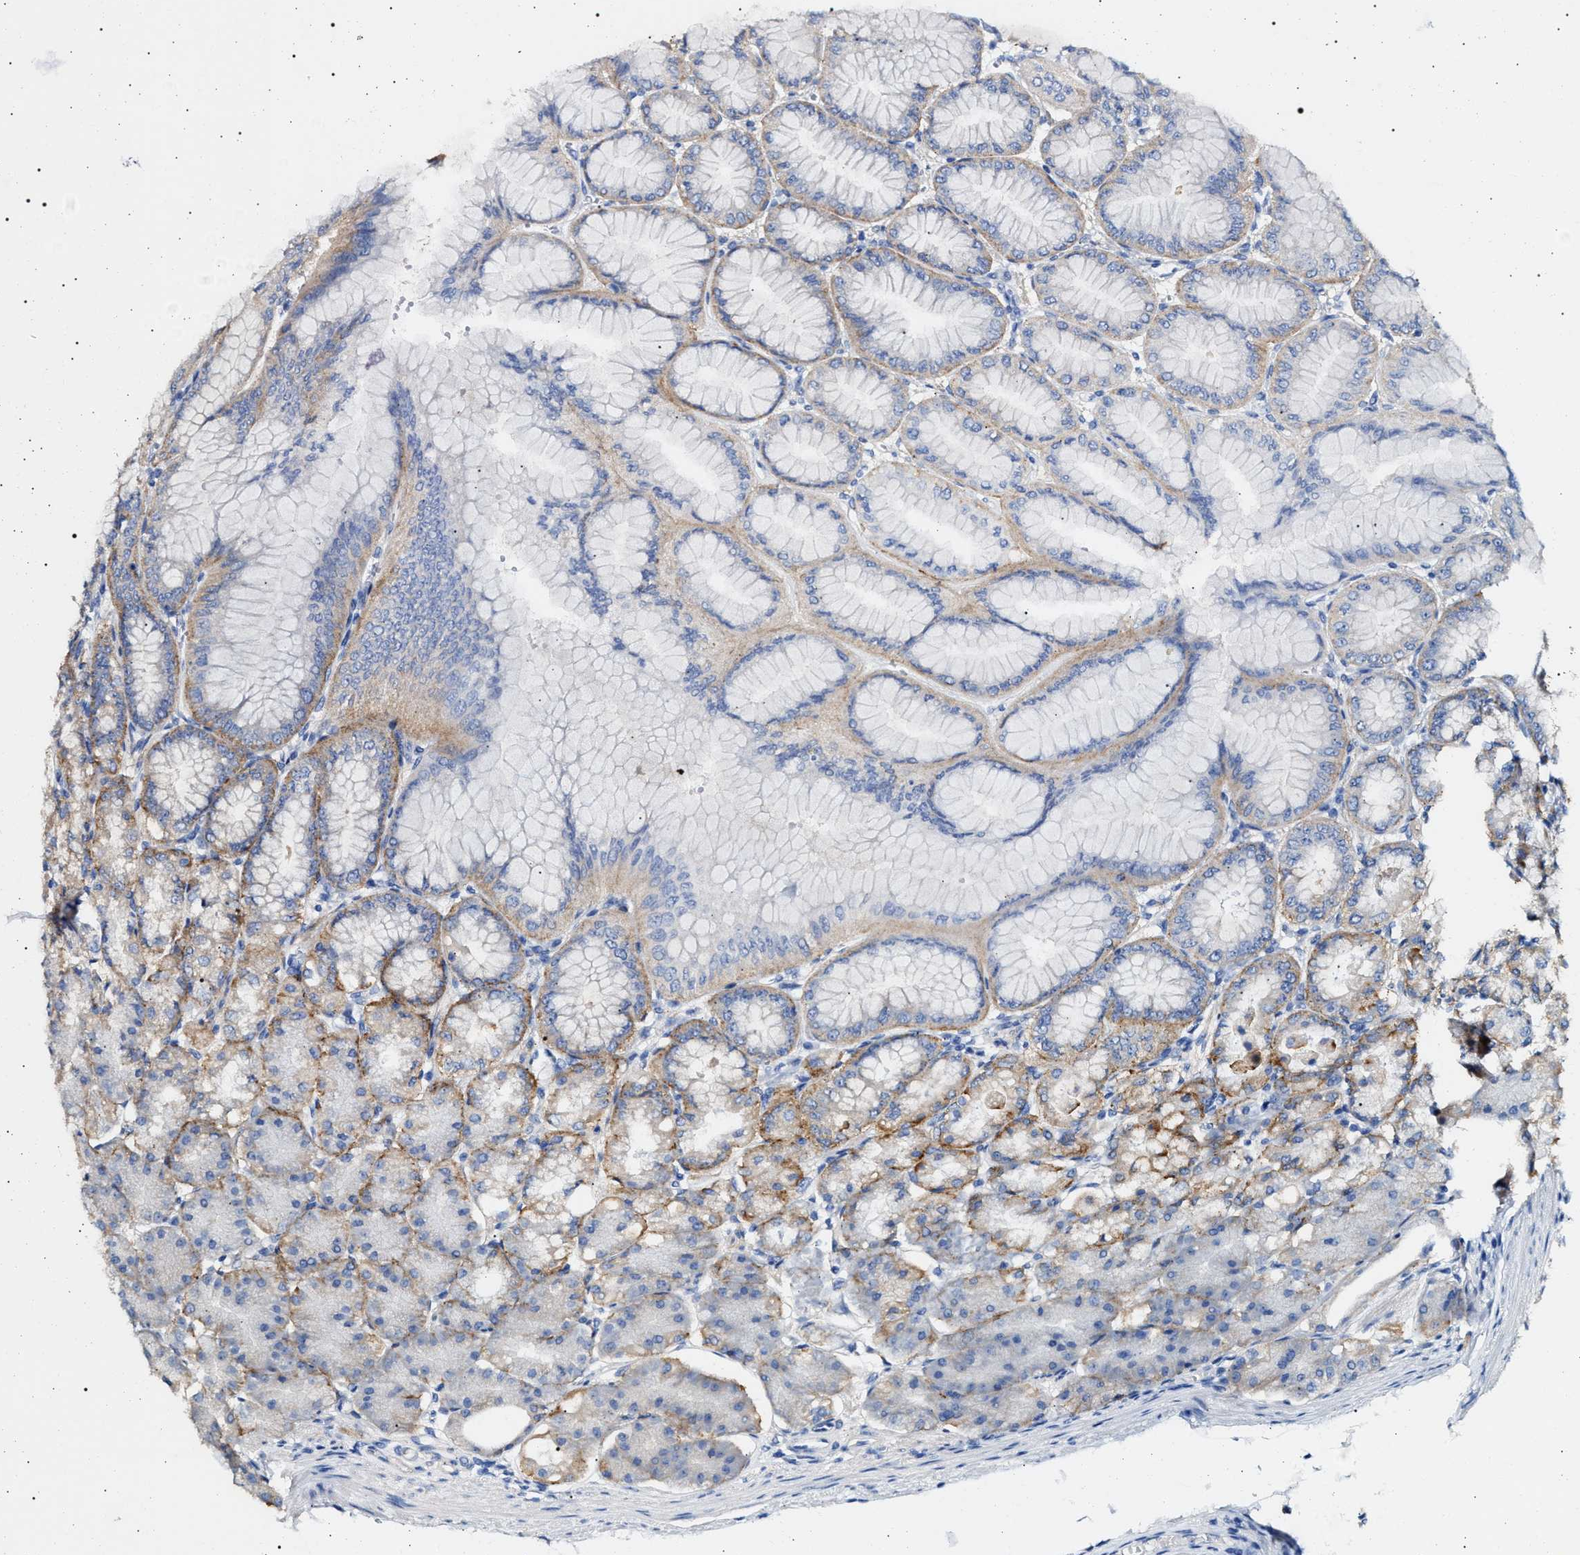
{"staining": {"intensity": "moderate", "quantity": "25%-75%", "location": "cytoplasmic/membranous"}, "tissue": "stomach", "cell_type": "Glandular cells", "image_type": "normal", "snomed": [{"axis": "morphology", "description": "Normal tissue, NOS"}, {"axis": "topography", "description": "Stomach, lower"}], "caption": "Protein expression analysis of unremarkable stomach demonstrates moderate cytoplasmic/membranous staining in about 25%-75% of glandular cells. The staining was performed using DAB (3,3'-diaminobenzidine) to visualize the protein expression in brown, while the nuclei were stained in blue with hematoxylin (Magnification: 20x).", "gene": "NAALADL2", "patient": {"sex": "male", "age": 71}}